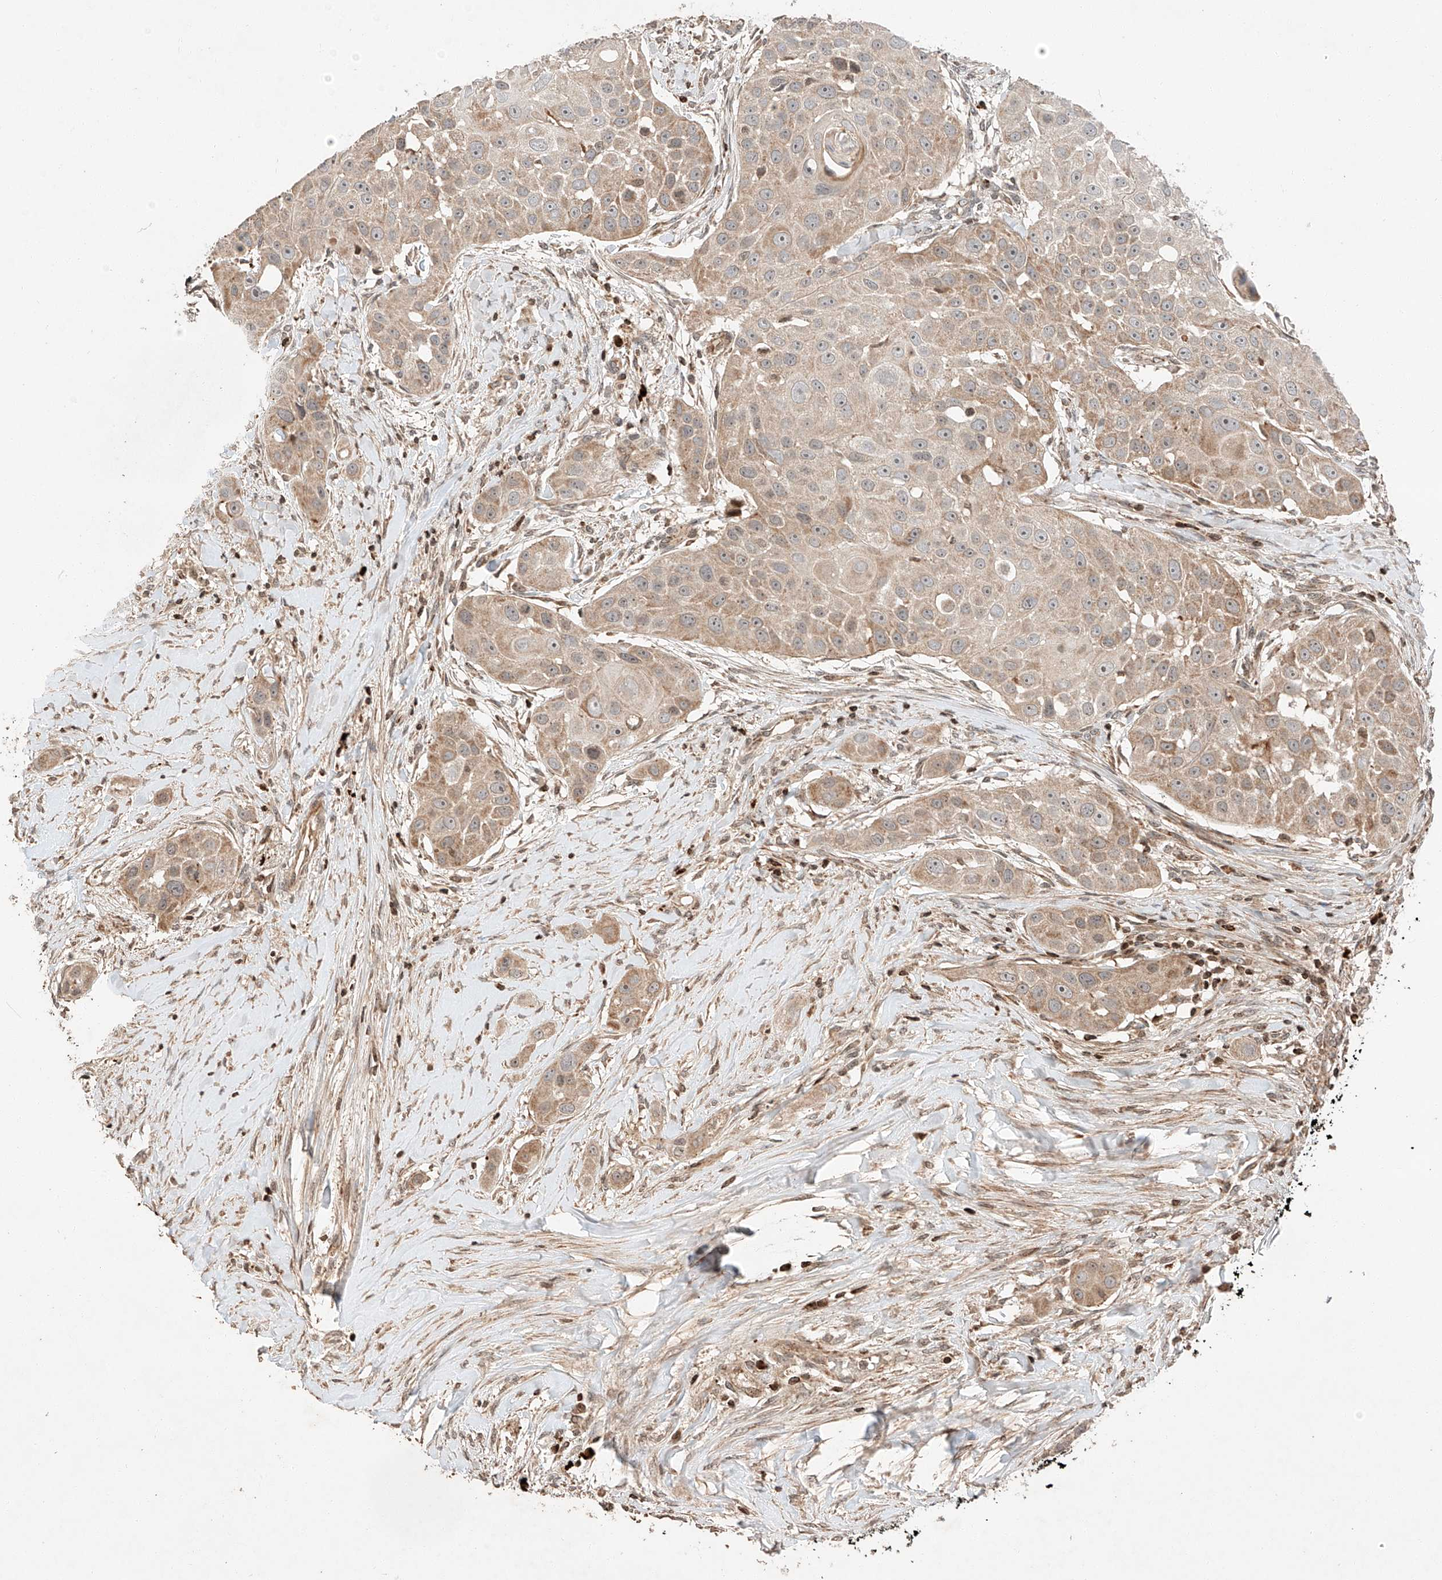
{"staining": {"intensity": "moderate", "quantity": "<25%", "location": "cytoplasmic/membranous"}, "tissue": "head and neck cancer", "cell_type": "Tumor cells", "image_type": "cancer", "snomed": [{"axis": "morphology", "description": "Normal tissue, NOS"}, {"axis": "morphology", "description": "Squamous cell carcinoma, NOS"}, {"axis": "topography", "description": "Skeletal muscle"}, {"axis": "topography", "description": "Head-Neck"}], "caption": "This is a photomicrograph of immunohistochemistry (IHC) staining of head and neck cancer, which shows moderate expression in the cytoplasmic/membranous of tumor cells.", "gene": "ARHGAP33", "patient": {"sex": "male", "age": 51}}